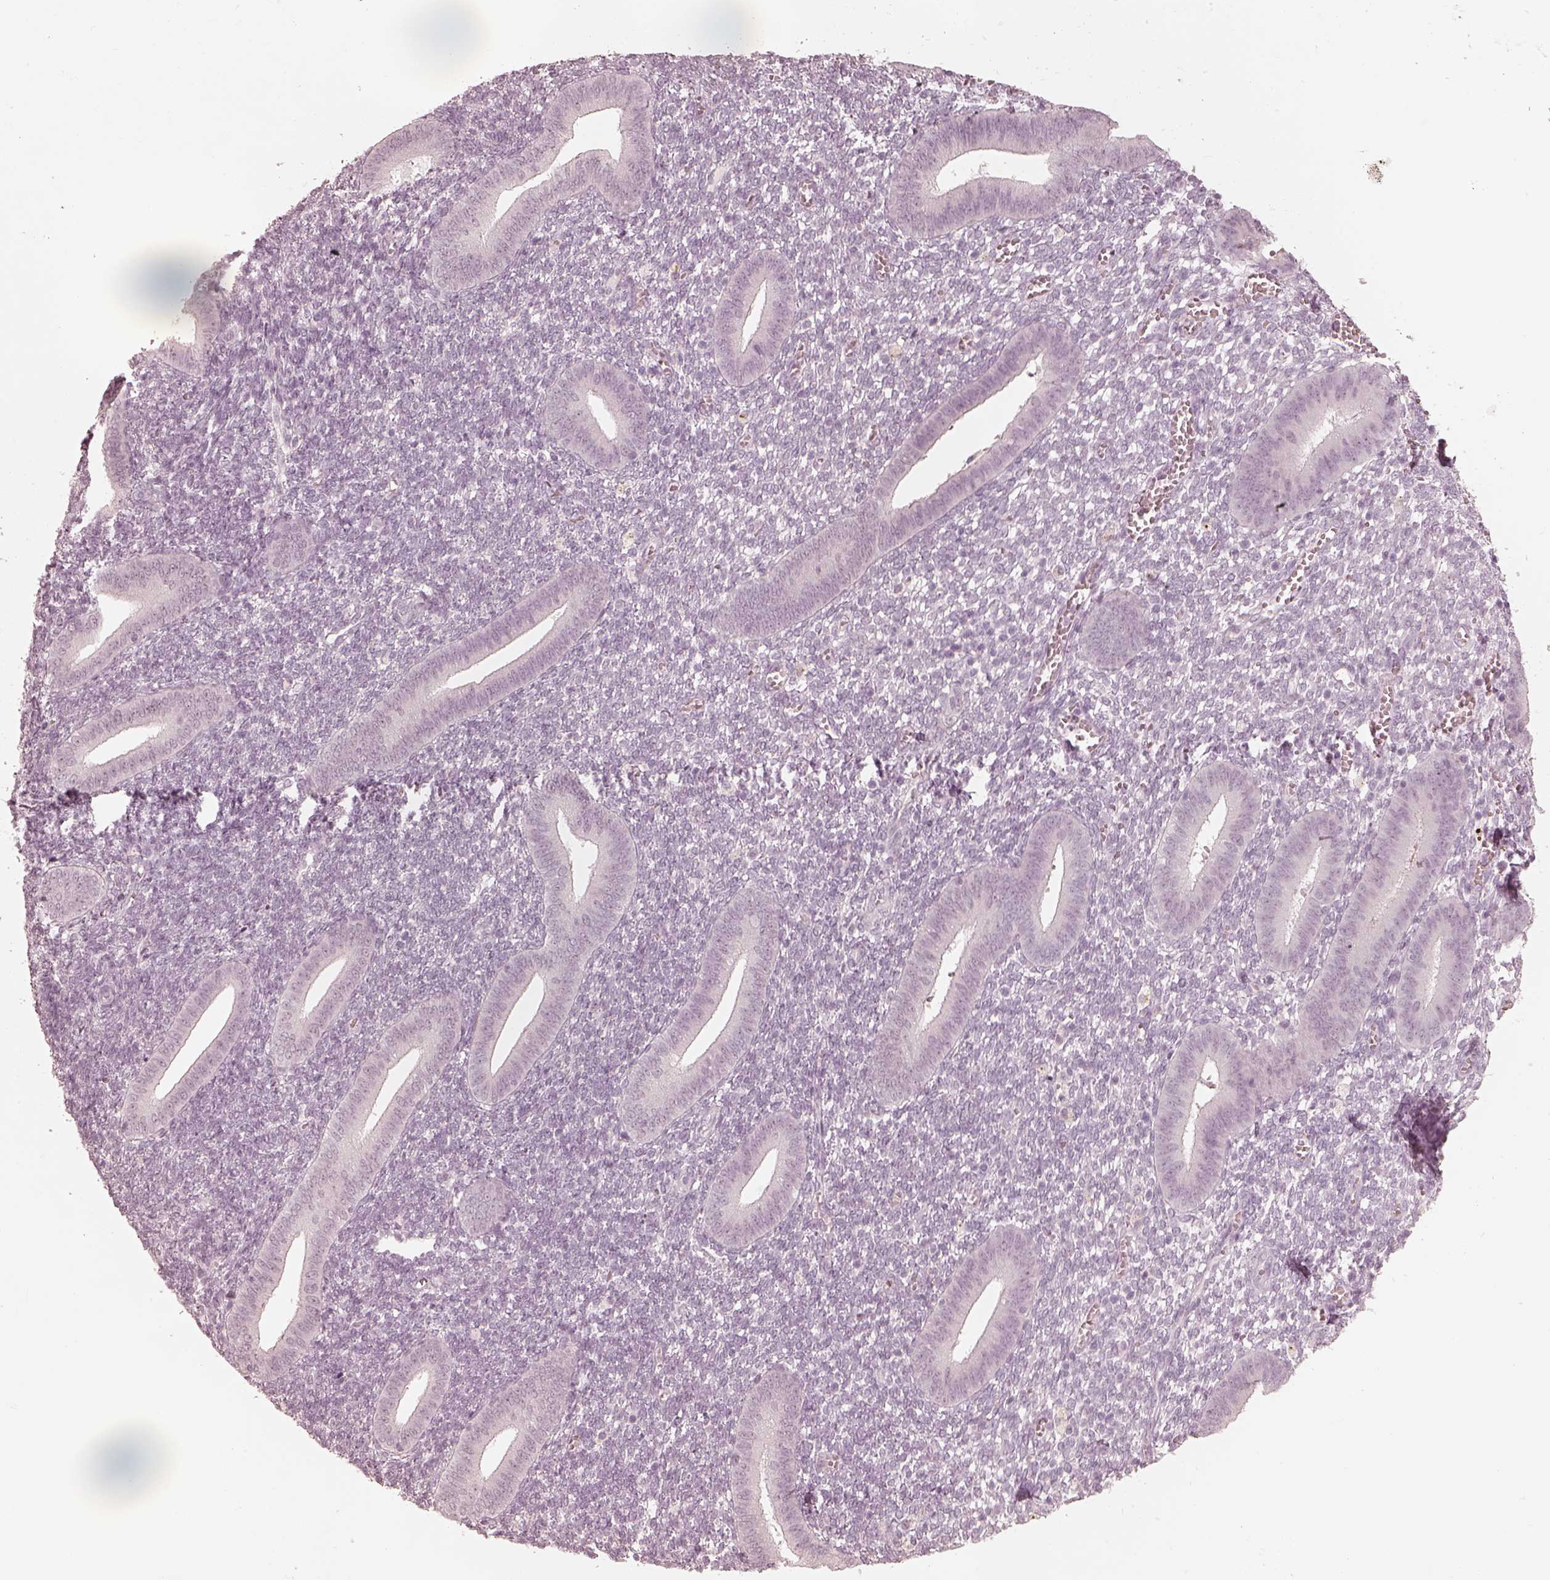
{"staining": {"intensity": "negative", "quantity": "none", "location": "none"}, "tissue": "endometrium", "cell_type": "Cells in endometrial stroma", "image_type": "normal", "snomed": [{"axis": "morphology", "description": "Normal tissue, NOS"}, {"axis": "topography", "description": "Endometrium"}], "caption": "This is an IHC micrograph of unremarkable human endometrium. There is no staining in cells in endometrial stroma.", "gene": "CALR3", "patient": {"sex": "female", "age": 25}}